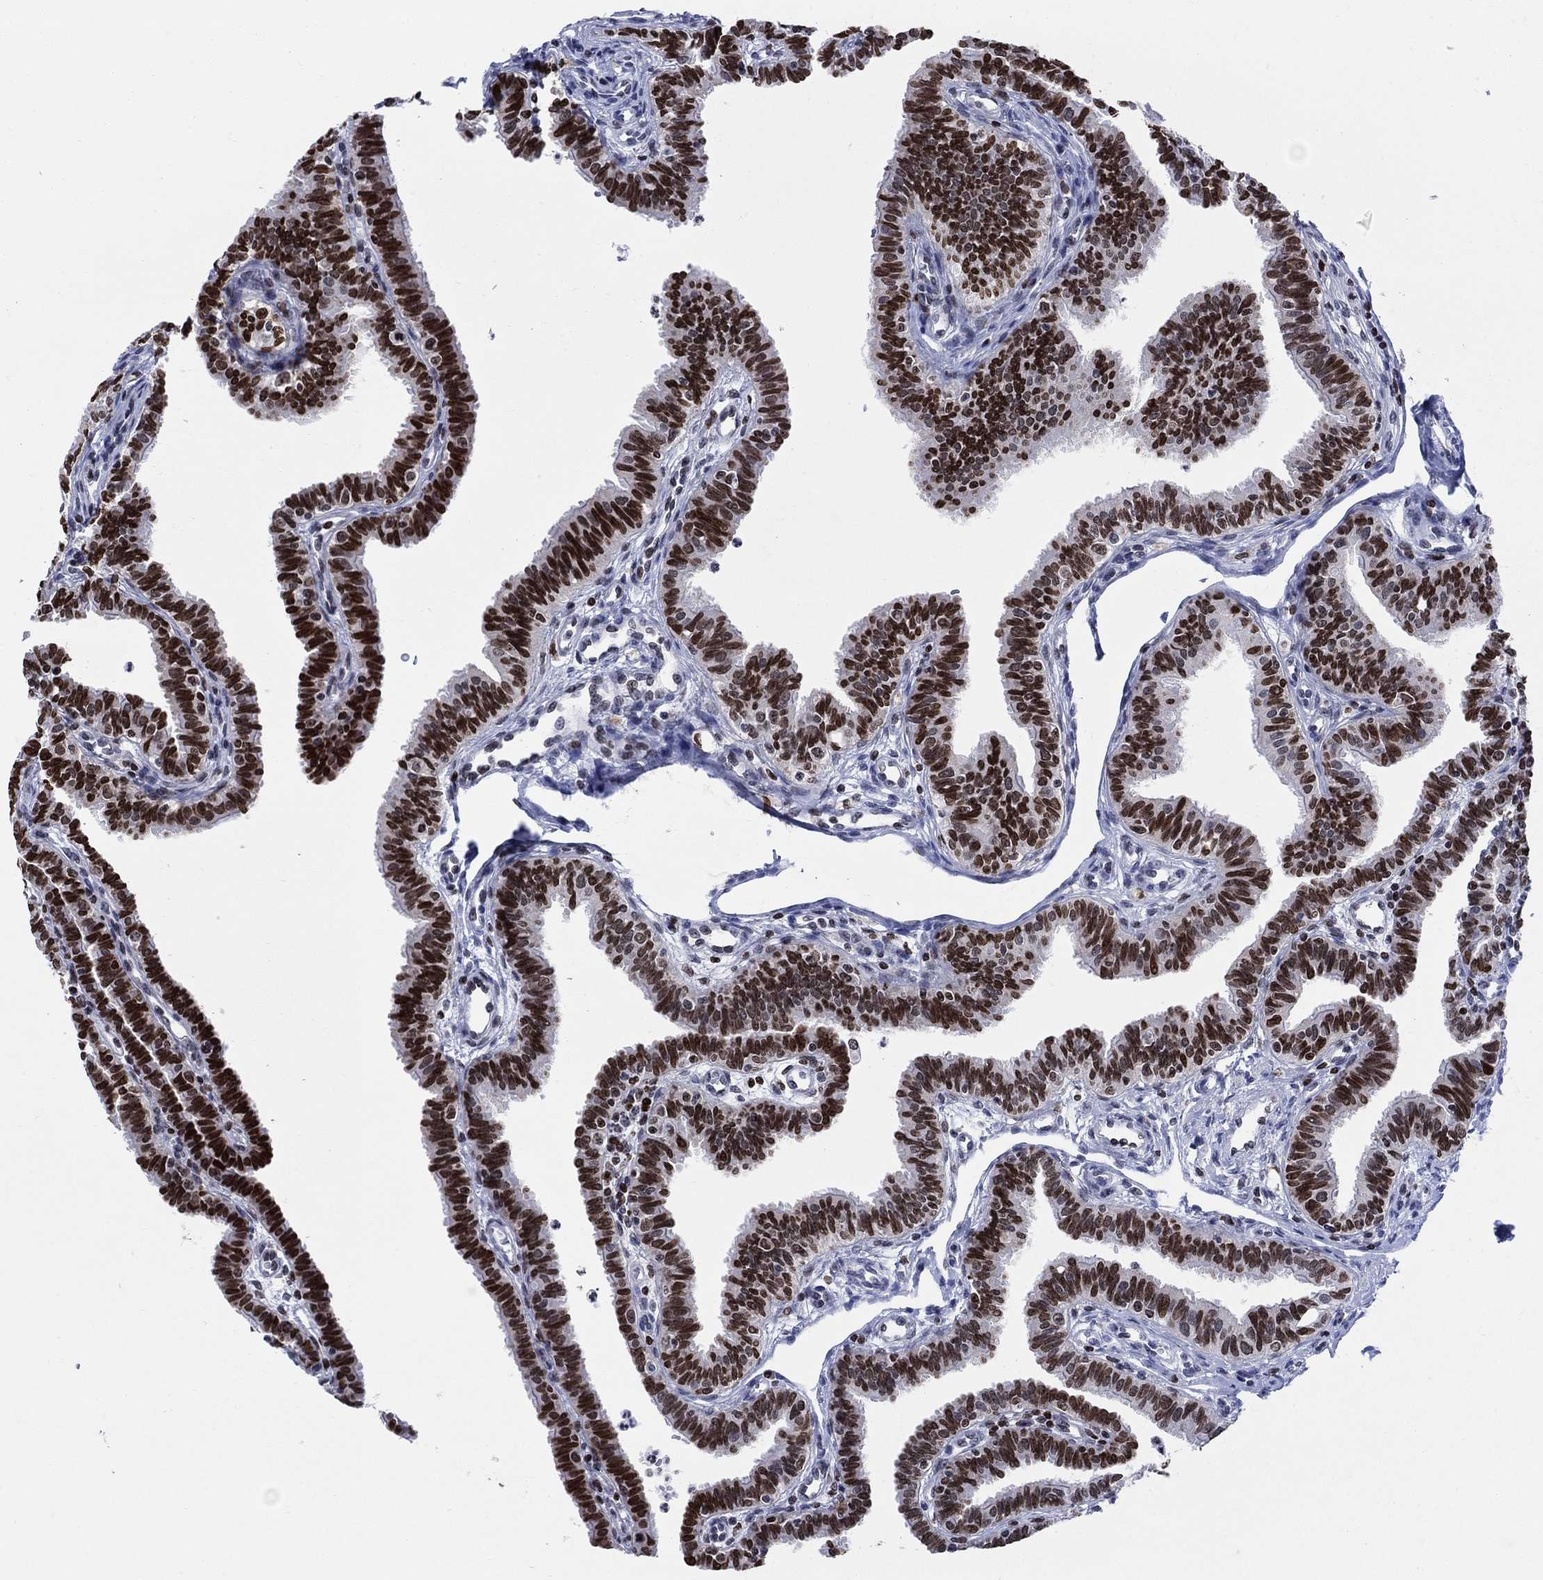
{"staining": {"intensity": "strong", "quantity": ">75%", "location": "nuclear"}, "tissue": "fallopian tube", "cell_type": "Glandular cells", "image_type": "normal", "snomed": [{"axis": "morphology", "description": "Normal tissue, NOS"}, {"axis": "topography", "description": "Fallopian tube"}], "caption": "Immunohistochemistry (IHC) of normal fallopian tube exhibits high levels of strong nuclear expression in approximately >75% of glandular cells.", "gene": "HMGA1", "patient": {"sex": "female", "age": 36}}